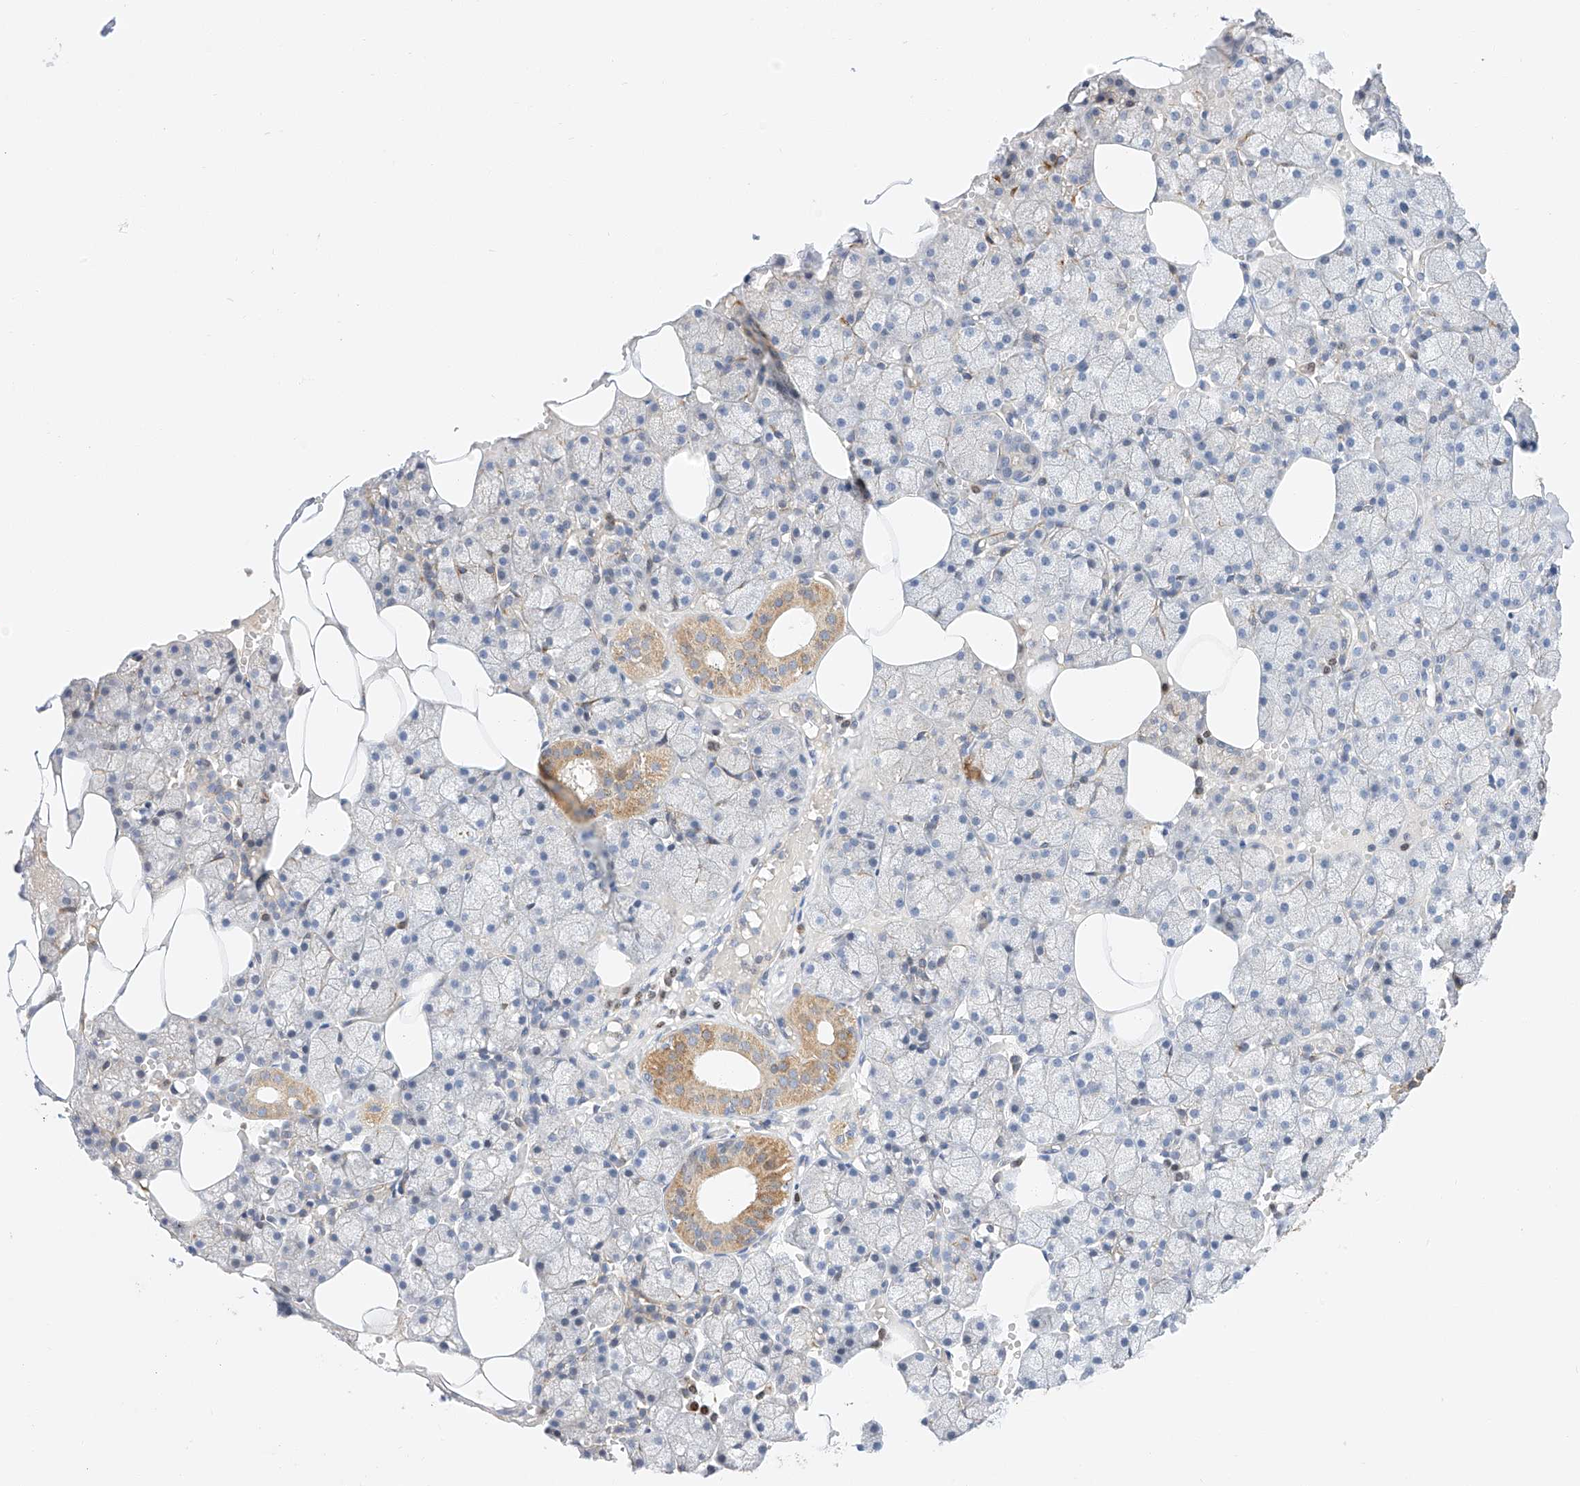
{"staining": {"intensity": "moderate", "quantity": "<25%", "location": "cytoplasmic/membranous"}, "tissue": "salivary gland", "cell_type": "Glandular cells", "image_type": "normal", "snomed": [{"axis": "morphology", "description": "Normal tissue, NOS"}, {"axis": "topography", "description": "Salivary gland"}], "caption": "Moderate cytoplasmic/membranous positivity is seen in about <25% of glandular cells in unremarkable salivary gland.", "gene": "C6orf118", "patient": {"sex": "male", "age": 62}}